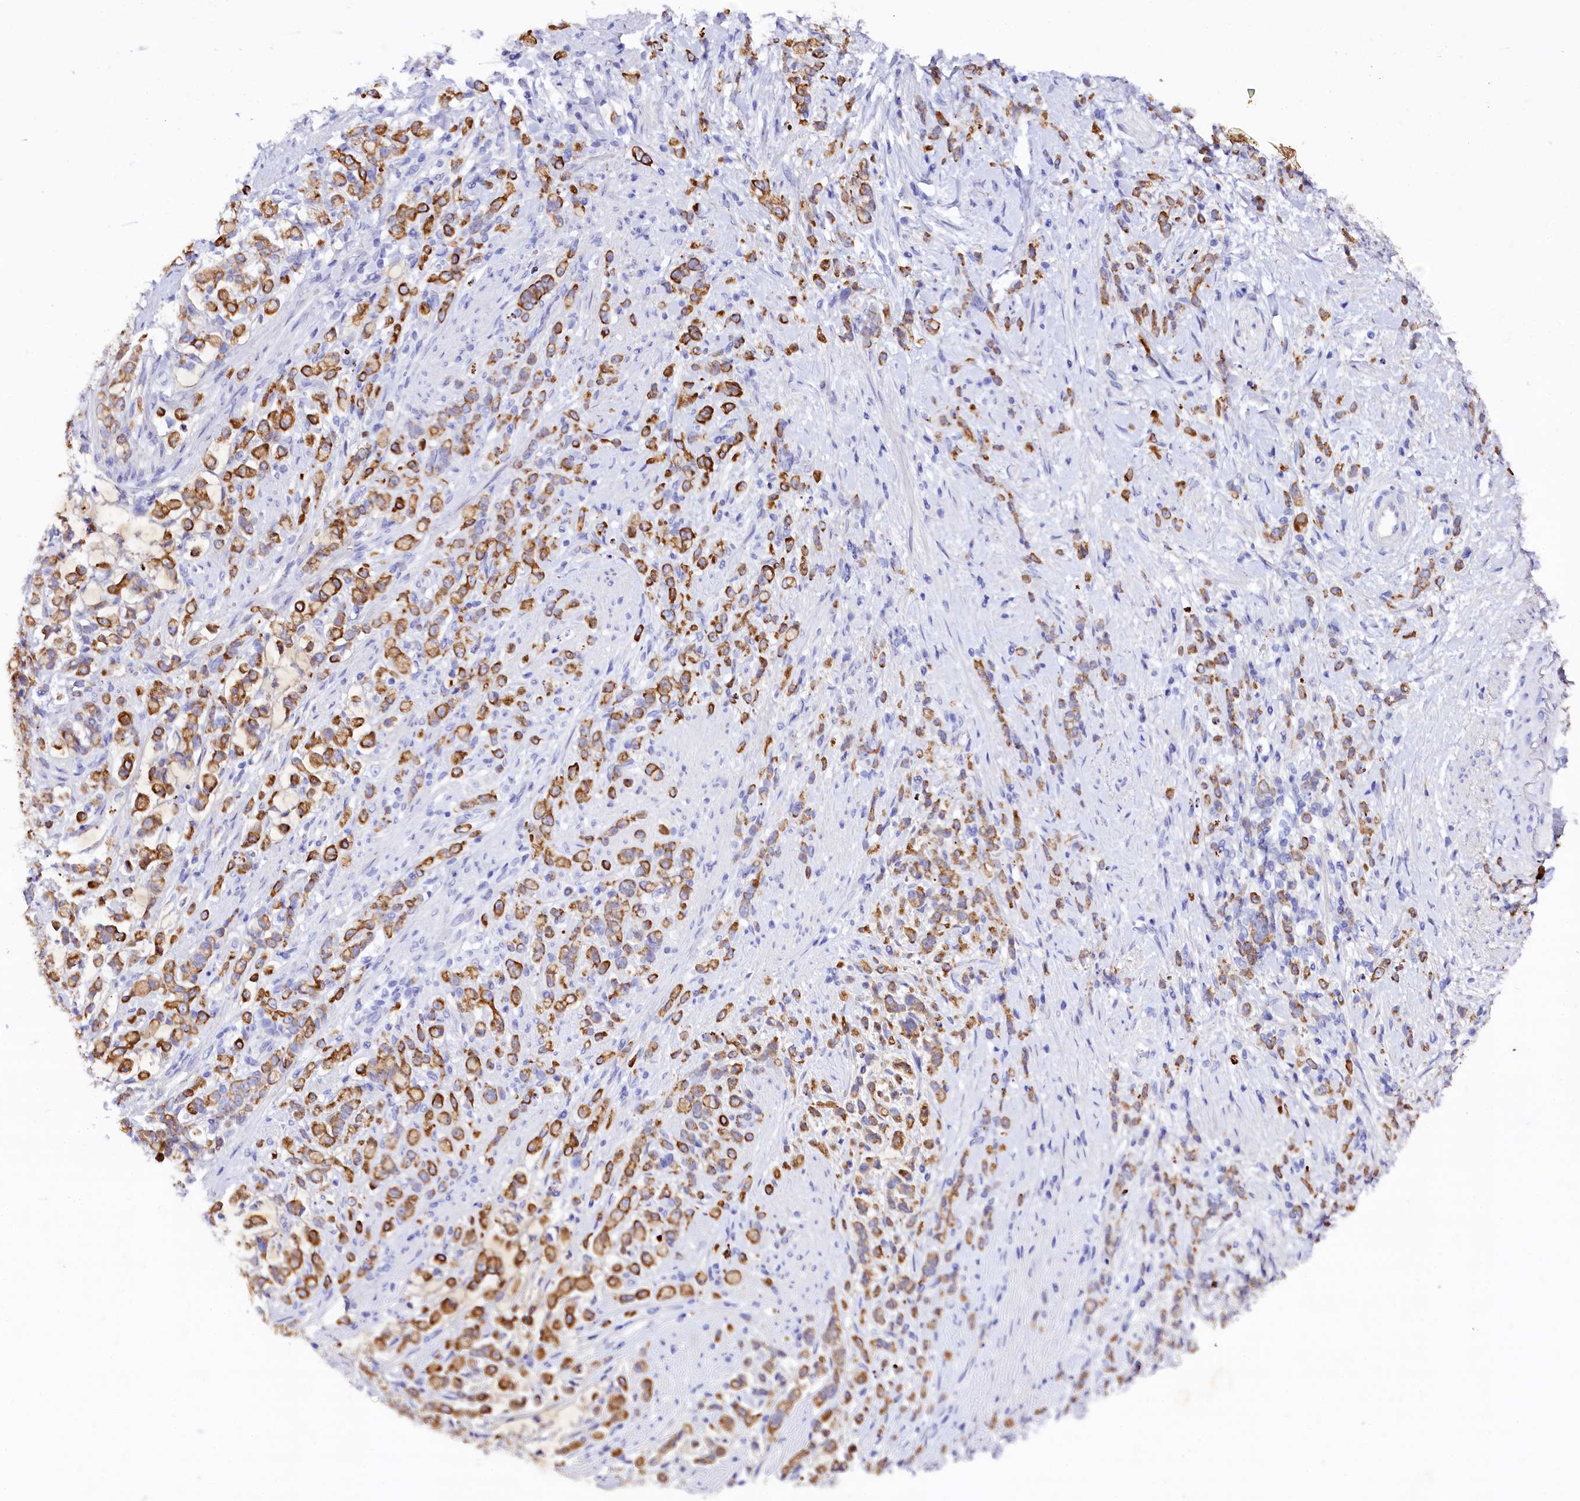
{"staining": {"intensity": "moderate", "quantity": ">75%", "location": "cytoplasmic/membranous"}, "tissue": "stomach cancer", "cell_type": "Tumor cells", "image_type": "cancer", "snomed": [{"axis": "morphology", "description": "Adenocarcinoma, NOS"}, {"axis": "topography", "description": "Stomach"}], "caption": "There is medium levels of moderate cytoplasmic/membranous positivity in tumor cells of stomach cancer (adenocarcinoma), as demonstrated by immunohistochemical staining (brown color).", "gene": "FAAP20", "patient": {"sex": "female", "age": 60}}